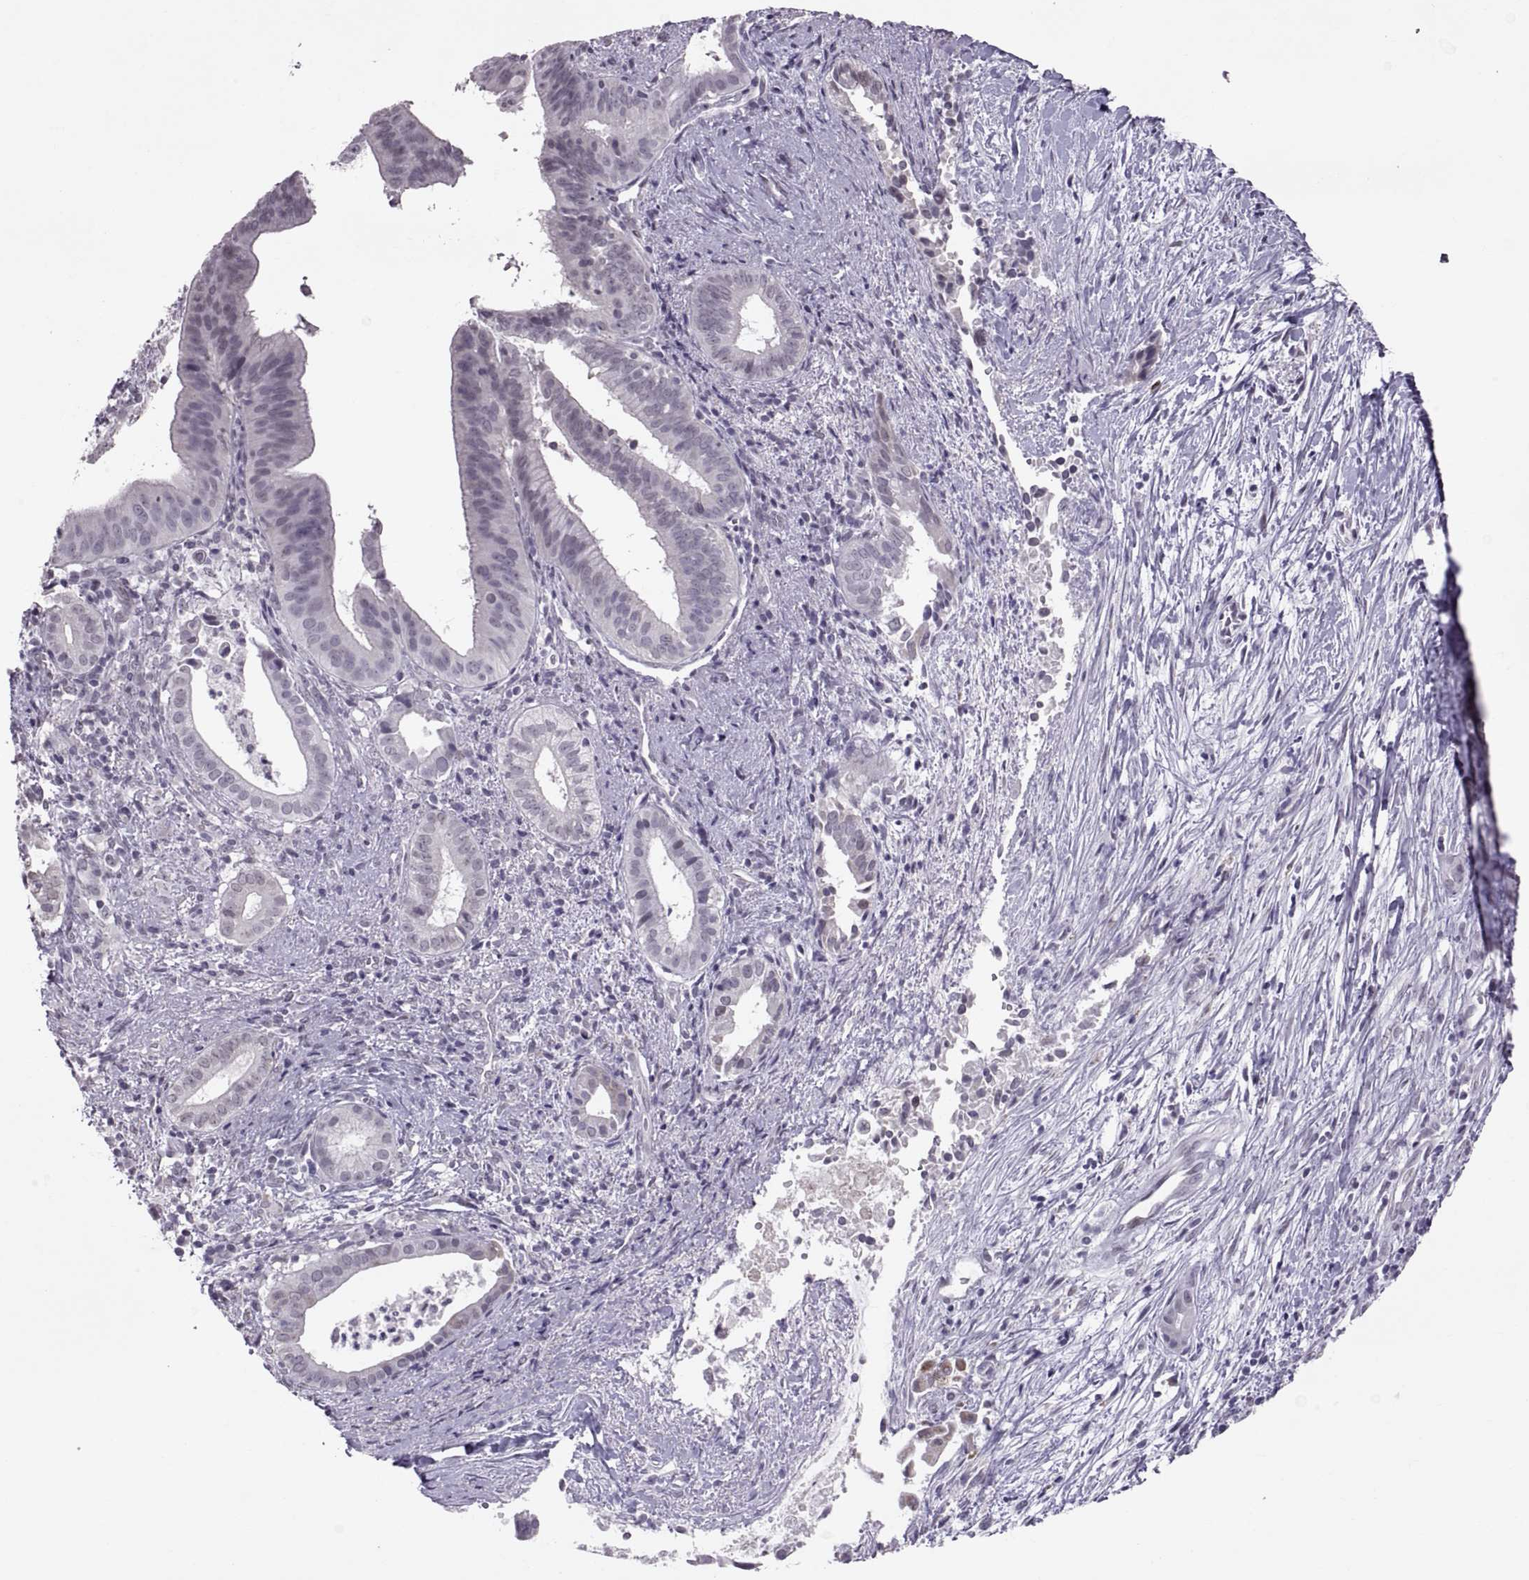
{"staining": {"intensity": "negative", "quantity": "none", "location": "none"}, "tissue": "pancreatic cancer", "cell_type": "Tumor cells", "image_type": "cancer", "snomed": [{"axis": "morphology", "description": "Adenocarcinoma, NOS"}, {"axis": "topography", "description": "Pancreas"}], "caption": "Immunohistochemistry image of human pancreatic cancer stained for a protein (brown), which demonstrates no positivity in tumor cells.", "gene": "KRT77", "patient": {"sex": "male", "age": 61}}